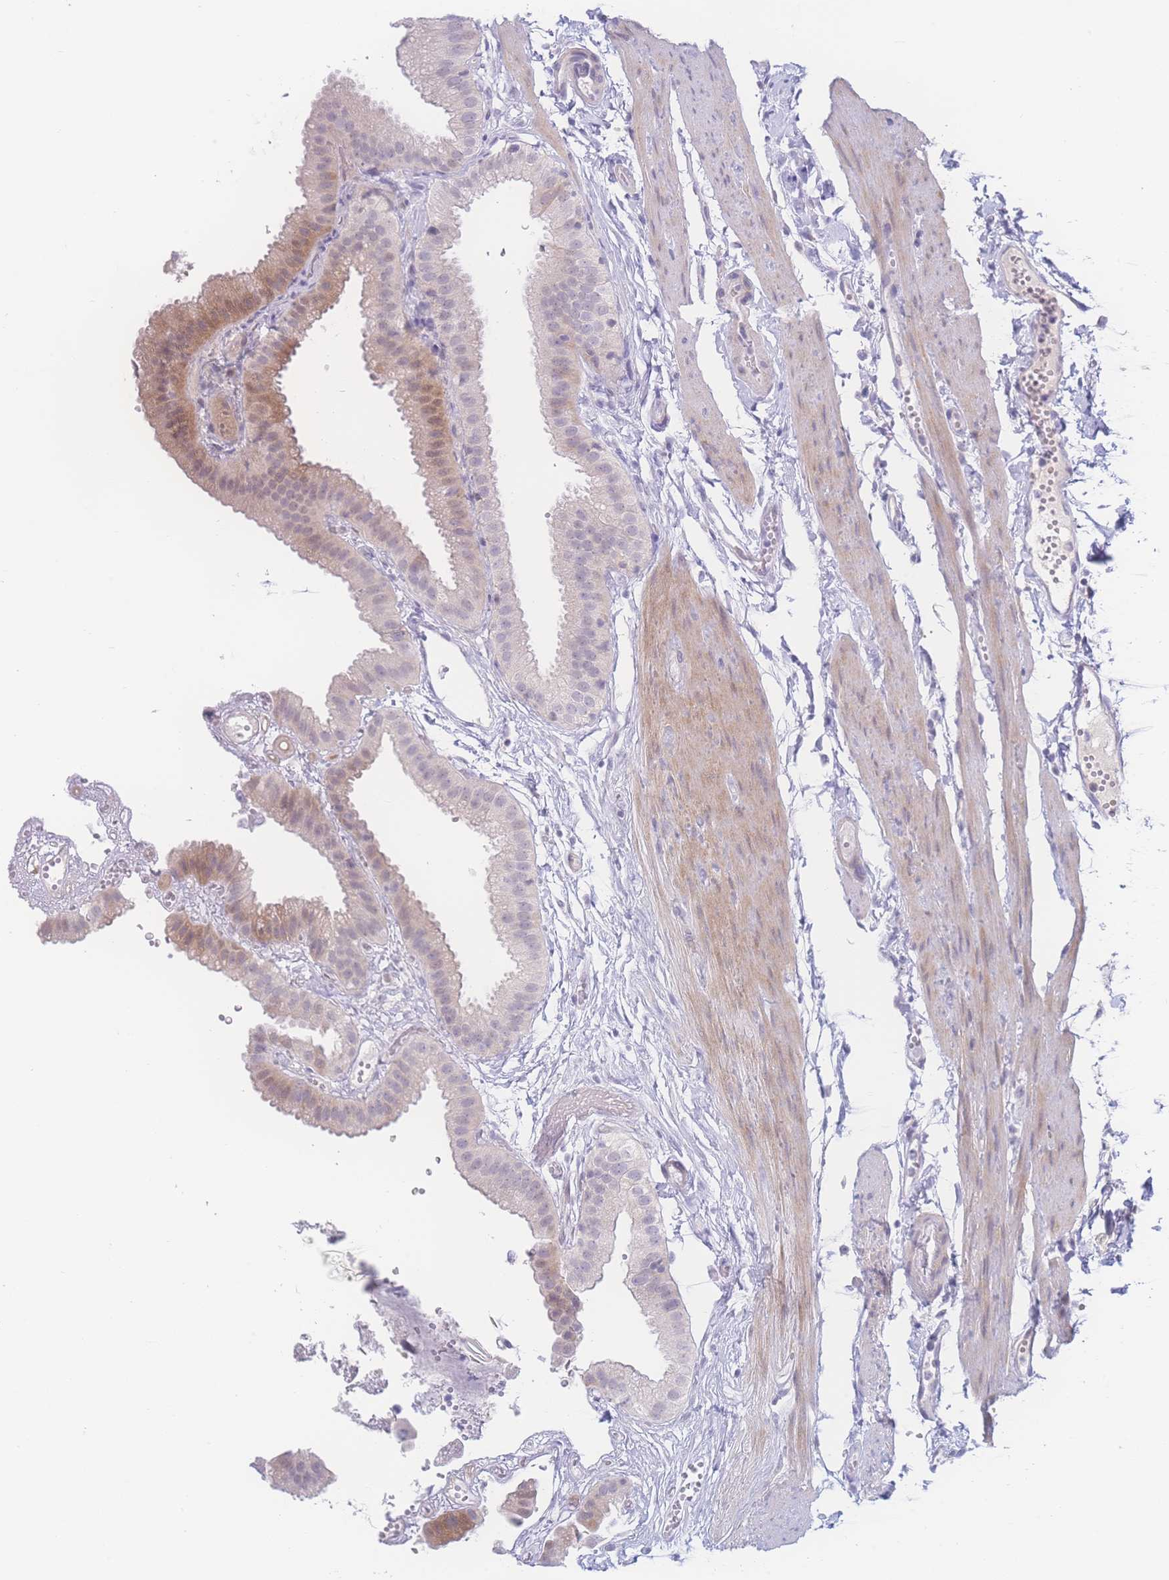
{"staining": {"intensity": "moderate", "quantity": "<25%", "location": "cytoplasmic/membranous,nuclear"}, "tissue": "gallbladder", "cell_type": "Glandular cells", "image_type": "normal", "snomed": [{"axis": "morphology", "description": "Normal tissue, NOS"}, {"axis": "topography", "description": "Gallbladder"}], "caption": "Unremarkable gallbladder reveals moderate cytoplasmic/membranous,nuclear positivity in about <25% of glandular cells, visualized by immunohistochemistry.", "gene": "PRSS22", "patient": {"sex": "female", "age": 61}}